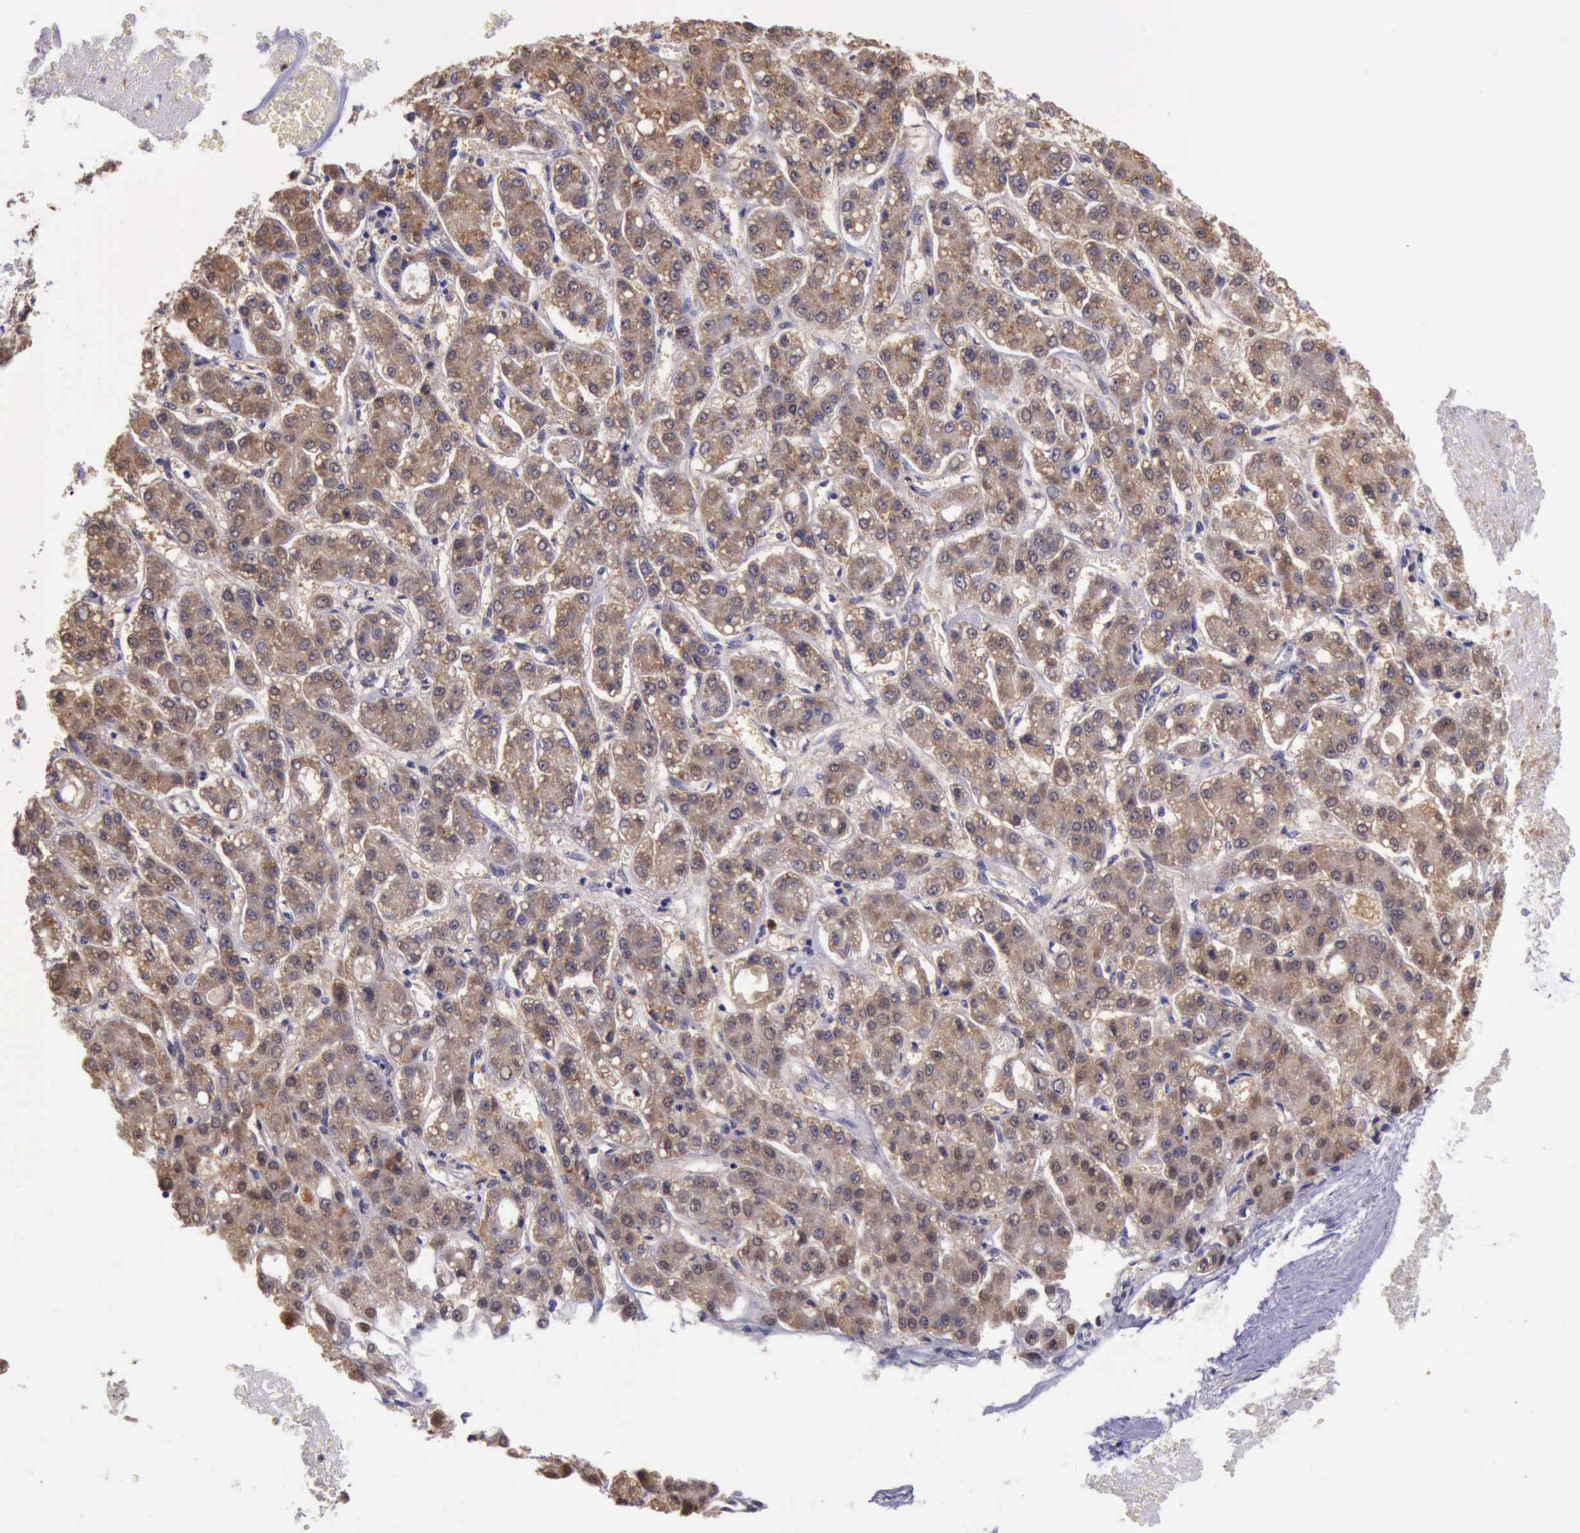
{"staining": {"intensity": "moderate", "quantity": ">75%", "location": "cytoplasmic/membranous"}, "tissue": "liver cancer", "cell_type": "Tumor cells", "image_type": "cancer", "snomed": [{"axis": "morphology", "description": "Carcinoma, Hepatocellular, NOS"}, {"axis": "topography", "description": "Liver"}], "caption": "Liver cancer stained for a protein displays moderate cytoplasmic/membranous positivity in tumor cells.", "gene": "PLEK2", "patient": {"sex": "male", "age": 69}}